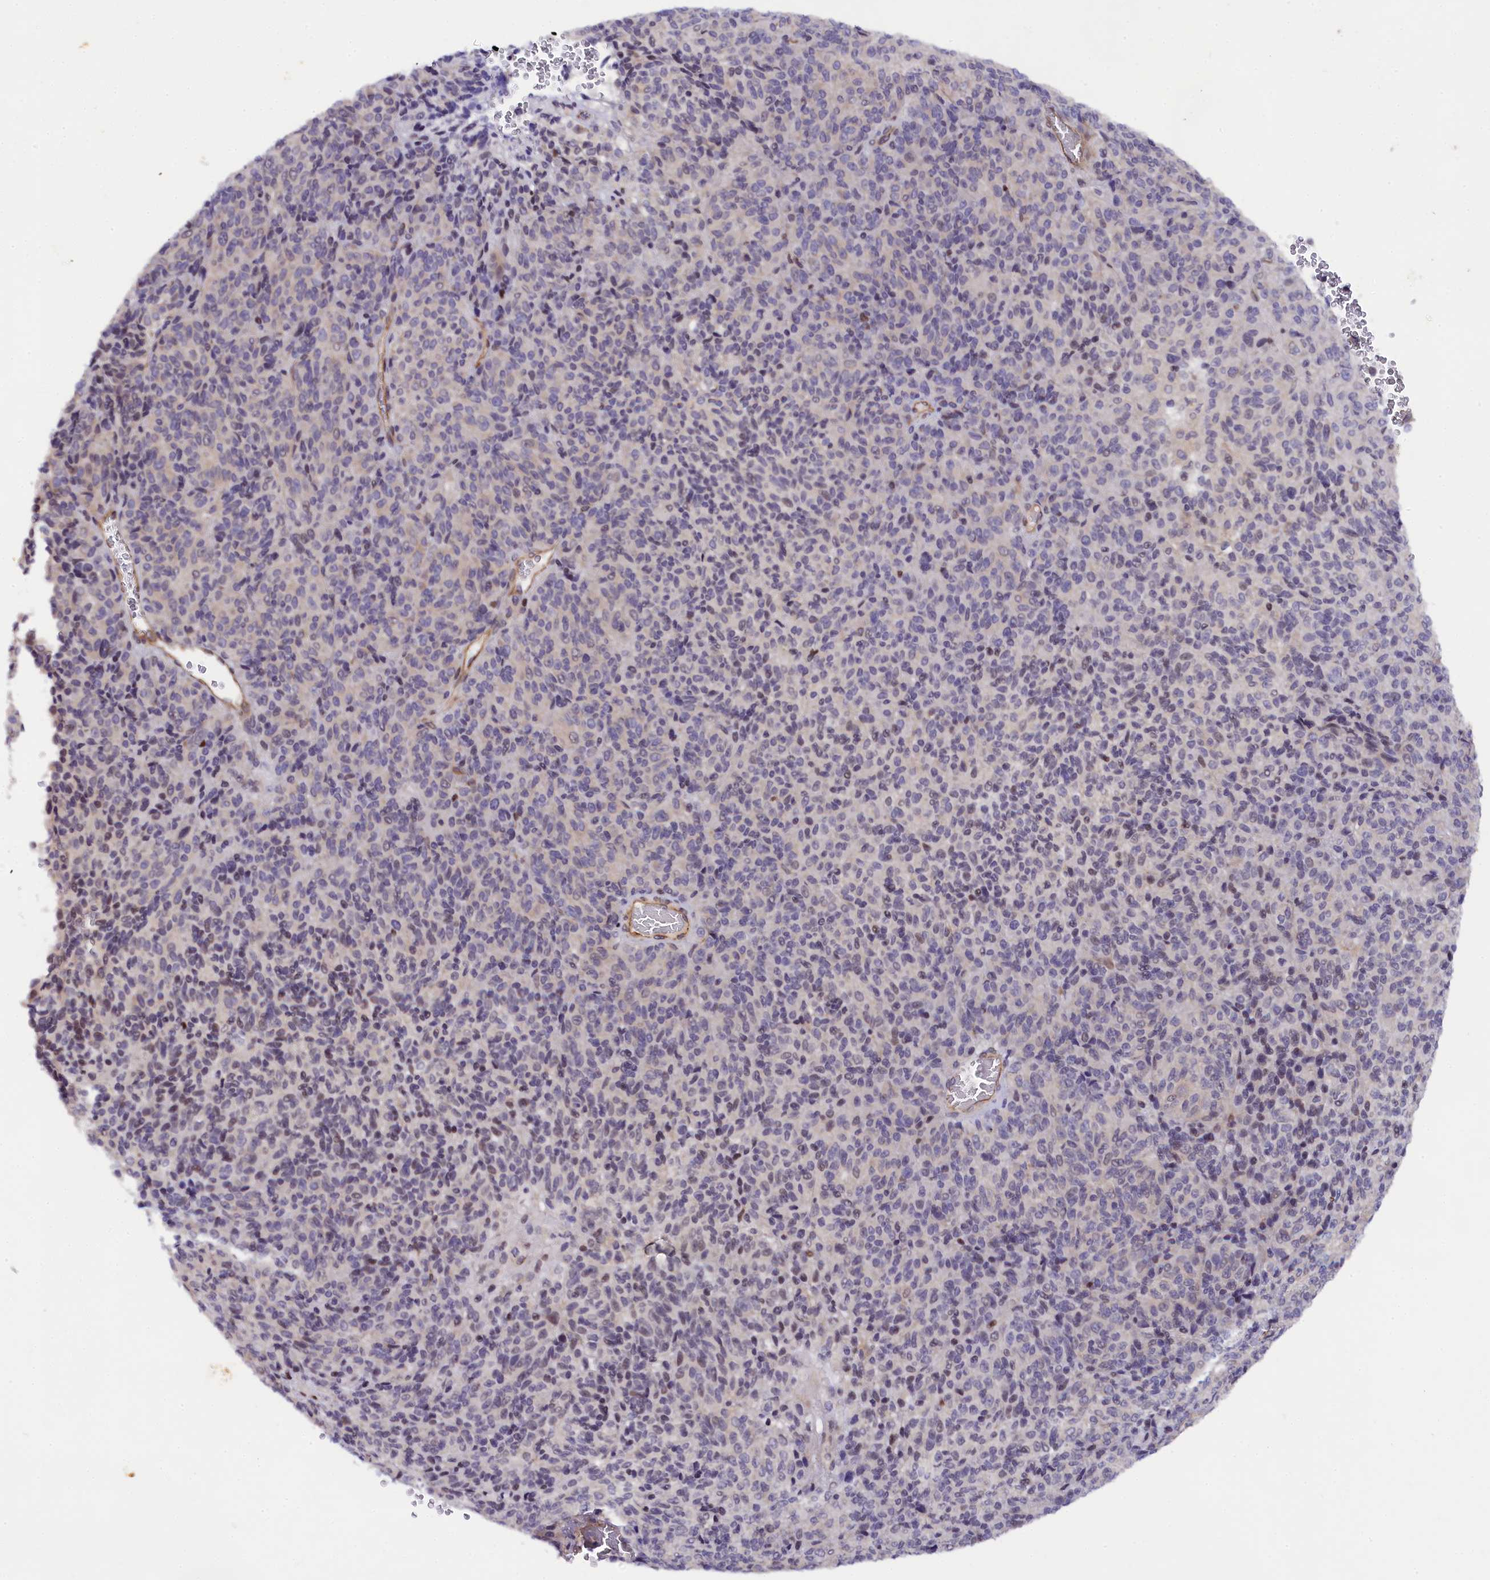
{"staining": {"intensity": "negative", "quantity": "none", "location": "none"}, "tissue": "melanoma", "cell_type": "Tumor cells", "image_type": "cancer", "snomed": [{"axis": "morphology", "description": "Malignant melanoma, Metastatic site"}, {"axis": "topography", "description": "Brain"}], "caption": "Immunohistochemistry (IHC) of human malignant melanoma (metastatic site) shows no staining in tumor cells.", "gene": "SP4", "patient": {"sex": "female", "age": 56}}